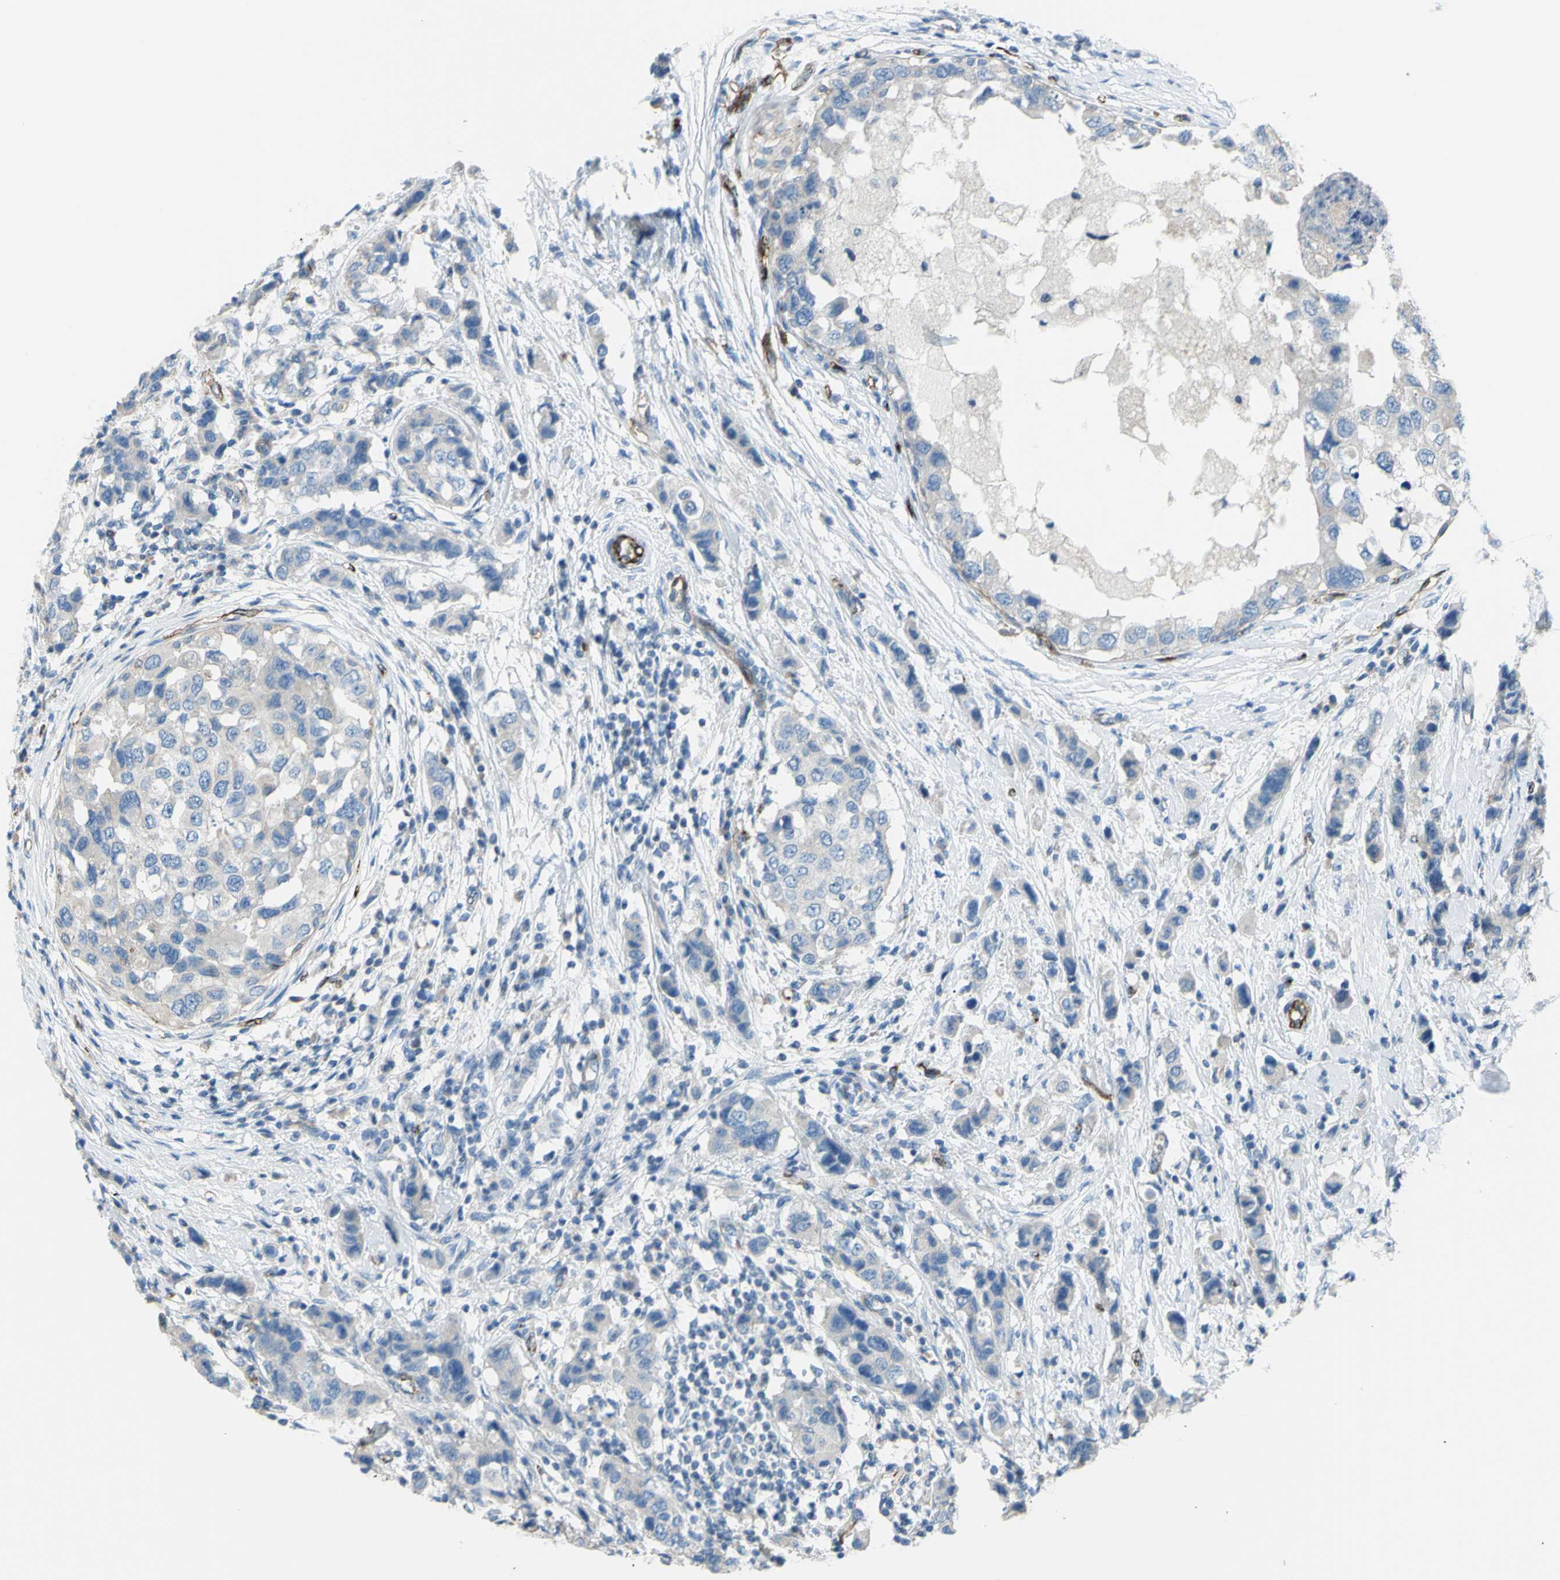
{"staining": {"intensity": "negative", "quantity": "none", "location": "none"}, "tissue": "breast cancer", "cell_type": "Tumor cells", "image_type": "cancer", "snomed": [{"axis": "morphology", "description": "Normal tissue, NOS"}, {"axis": "morphology", "description": "Duct carcinoma"}, {"axis": "topography", "description": "Breast"}], "caption": "High power microscopy image of an immunohistochemistry image of intraductal carcinoma (breast), revealing no significant expression in tumor cells.", "gene": "PRRG2", "patient": {"sex": "female", "age": 50}}